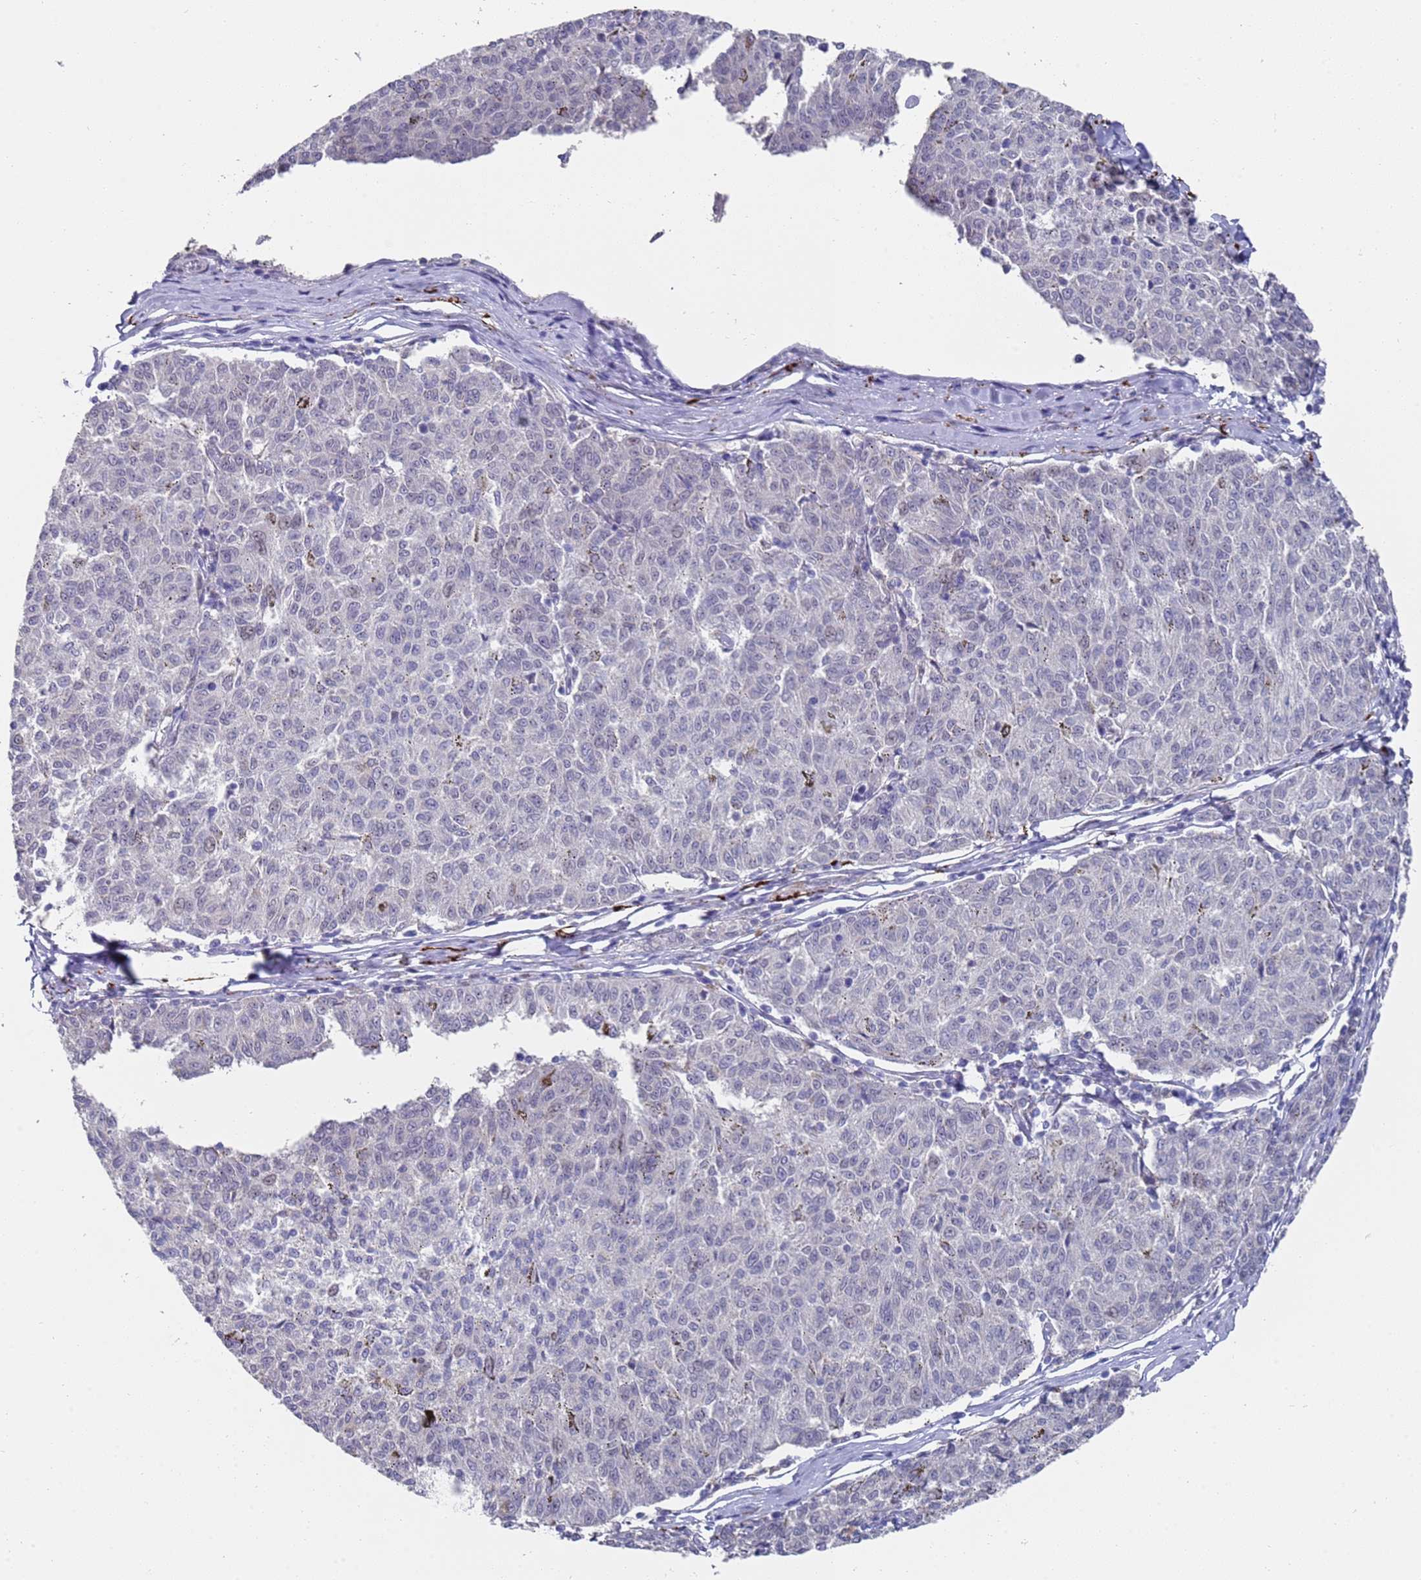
{"staining": {"intensity": "negative", "quantity": "none", "location": "none"}, "tissue": "melanoma", "cell_type": "Tumor cells", "image_type": "cancer", "snomed": [{"axis": "morphology", "description": "Malignant melanoma, NOS"}, {"axis": "topography", "description": "Skin"}], "caption": "Malignant melanoma was stained to show a protein in brown. There is no significant staining in tumor cells.", "gene": "COPS6", "patient": {"sex": "female", "age": 72}}